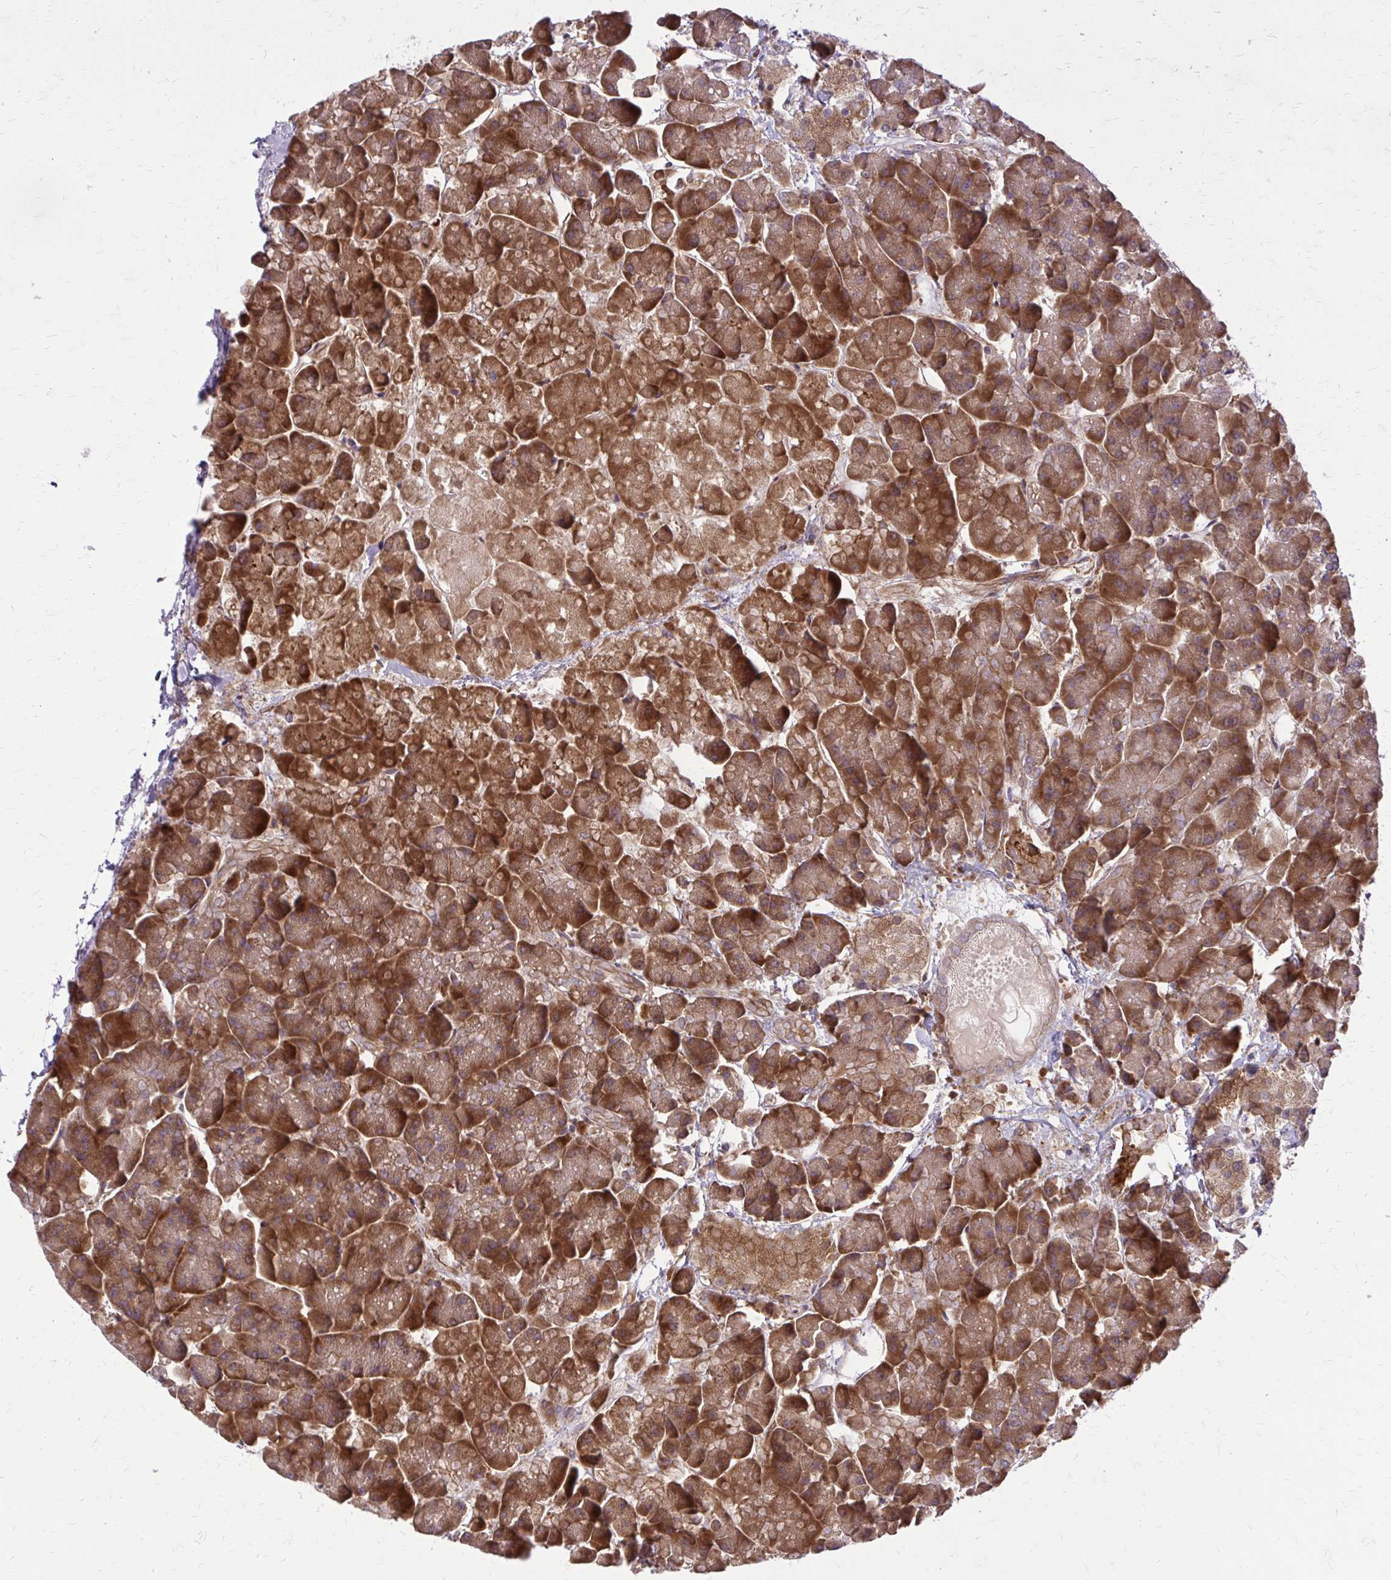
{"staining": {"intensity": "strong", "quantity": ">75%", "location": "cytoplasmic/membranous"}, "tissue": "pancreas", "cell_type": "Exocrine glandular cells", "image_type": "normal", "snomed": [{"axis": "morphology", "description": "Normal tissue, NOS"}, {"axis": "topography", "description": "Pancreas"}, {"axis": "topography", "description": "Peripheral nerve tissue"}], "caption": "The immunohistochemical stain labels strong cytoplasmic/membranous expression in exocrine glandular cells of benign pancreas.", "gene": "OXNAD1", "patient": {"sex": "male", "age": 54}}